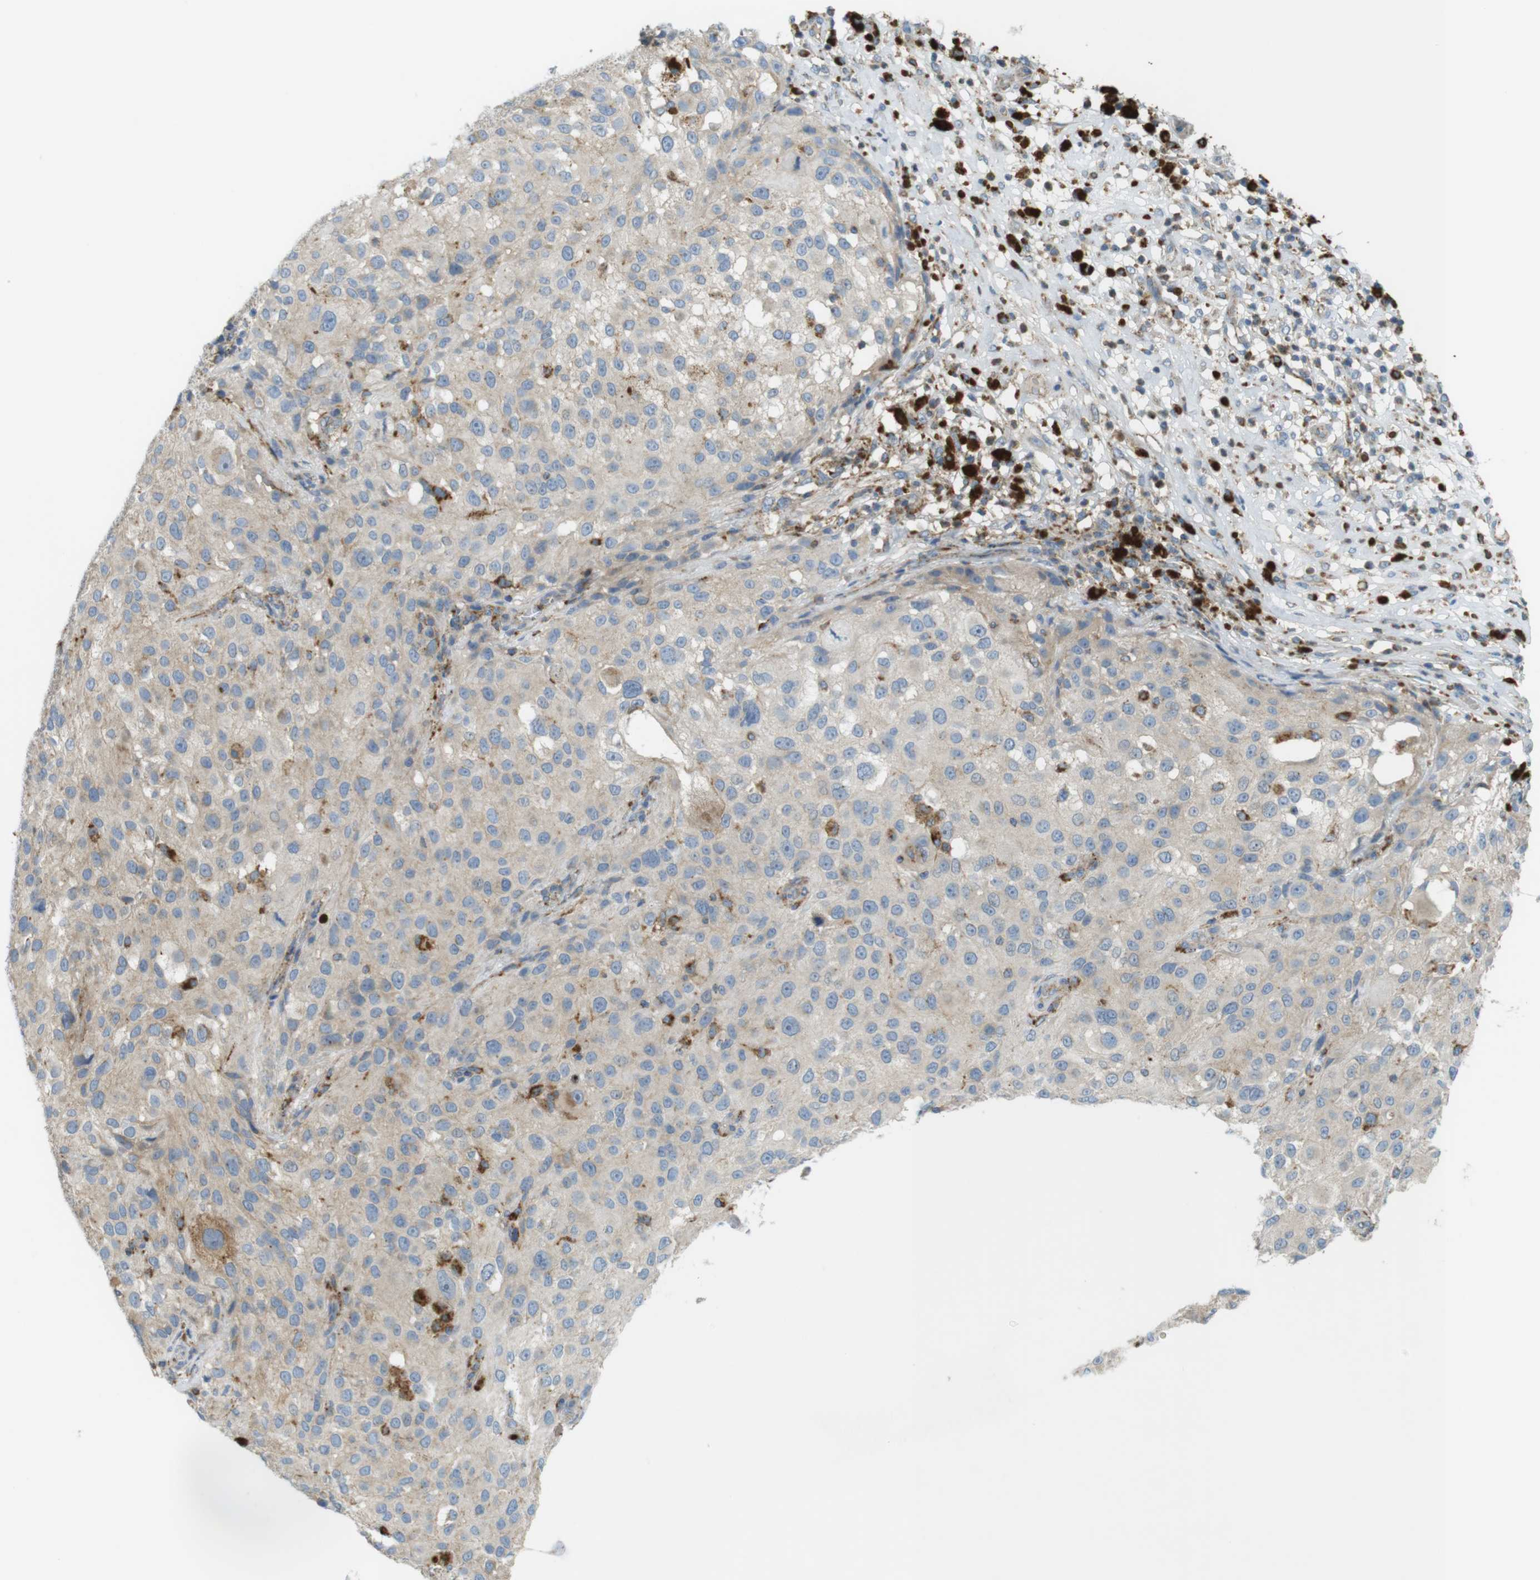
{"staining": {"intensity": "moderate", "quantity": "<25%", "location": "cytoplasmic/membranous"}, "tissue": "melanoma", "cell_type": "Tumor cells", "image_type": "cancer", "snomed": [{"axis": "morphology", "description": "Necrosis, NOS"}, {"axis": "morphology", "description": "Malignant melanoma, NOS"}, {"axis": "topography", "description": "Skin"}], "caption": "Protein staining demonstrates moderate cytoplasmic/membranous staining in about <25% of tumor cells in malignant melanoma.", "gene": "LAMP1", "patient": {"sex": "female", "age": 87}}